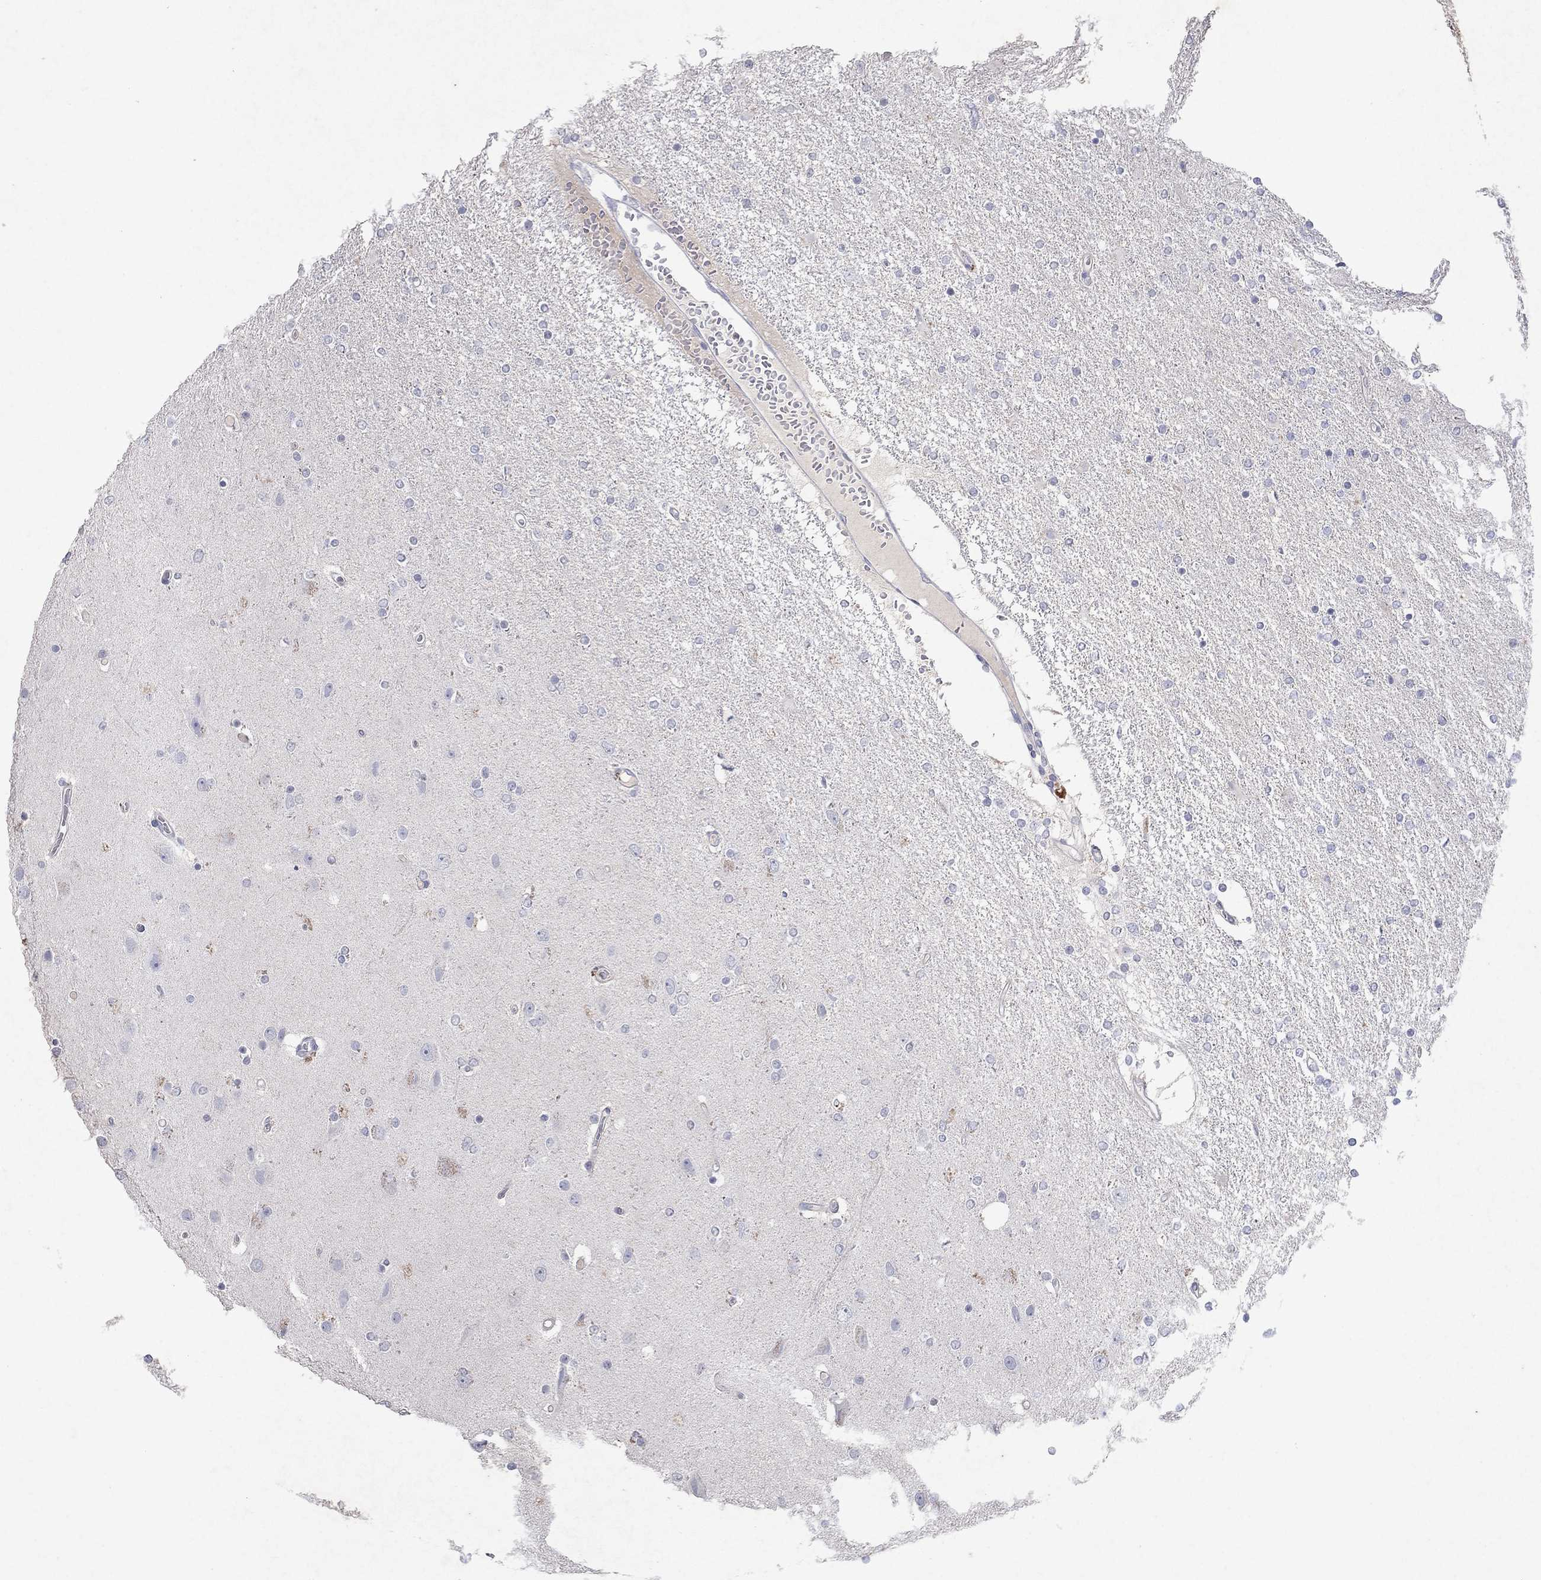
{"staining": {"intensity": "negative", "quantity": "none", "location": "none"}, "tissue": "glioma", "cell_type": "Tumor cells", "image_type": "cancer", "snomed": [{"axis": "morphology", "description": "Glioma, malignant, High grade"}, {"axis": "topography", "description": "Cerebral cortex"}], "caption": "IHC micrograph of neoplastic tissue: human glioma stained with DAB (3,3'-diaminobenzidine) displays no significant protein expression in tumor cells.", "gene": "KRT40", "patient": {"sex": "male", "age": 70}}